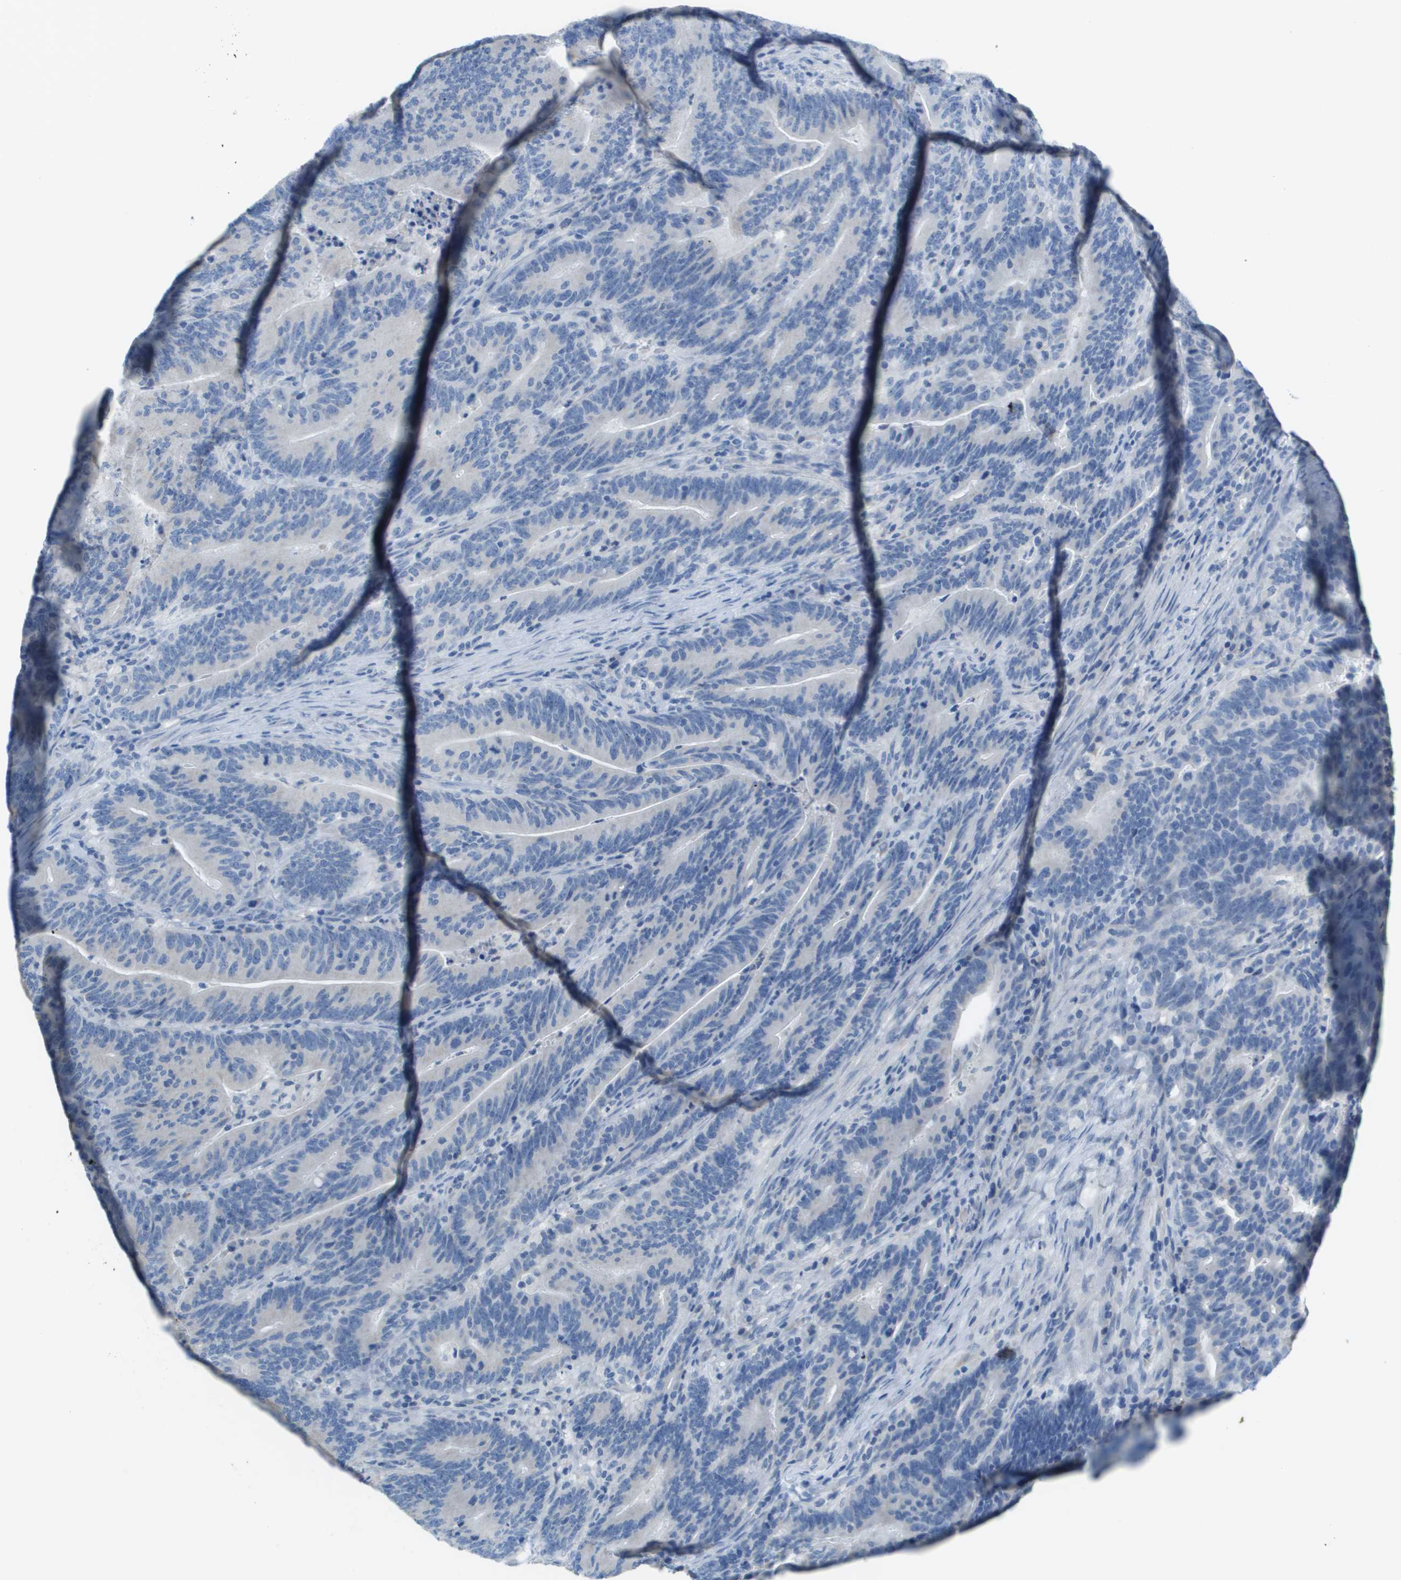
{"staining": {"intensity": "negative", "quantity": "none", "location": "none"}, "tissue": "colorectal cancer", "cell_type": "Tumor cells", "image_type": "cancer", "snomed": [{"axis": "morphology", "description": "Normal tissue, NOS"}, {"axis": "morphology", "description": "Adenocarcinoma, NOS"}, {"axis": "topography", "description": "Colon"}], "caption": "Protein analysis of adenocarcinoma (colorectal) exhibits no significant positivity in tumor cells.", "gene": "PTGDR2", "patient": {"sex": "female", "age": 66}}